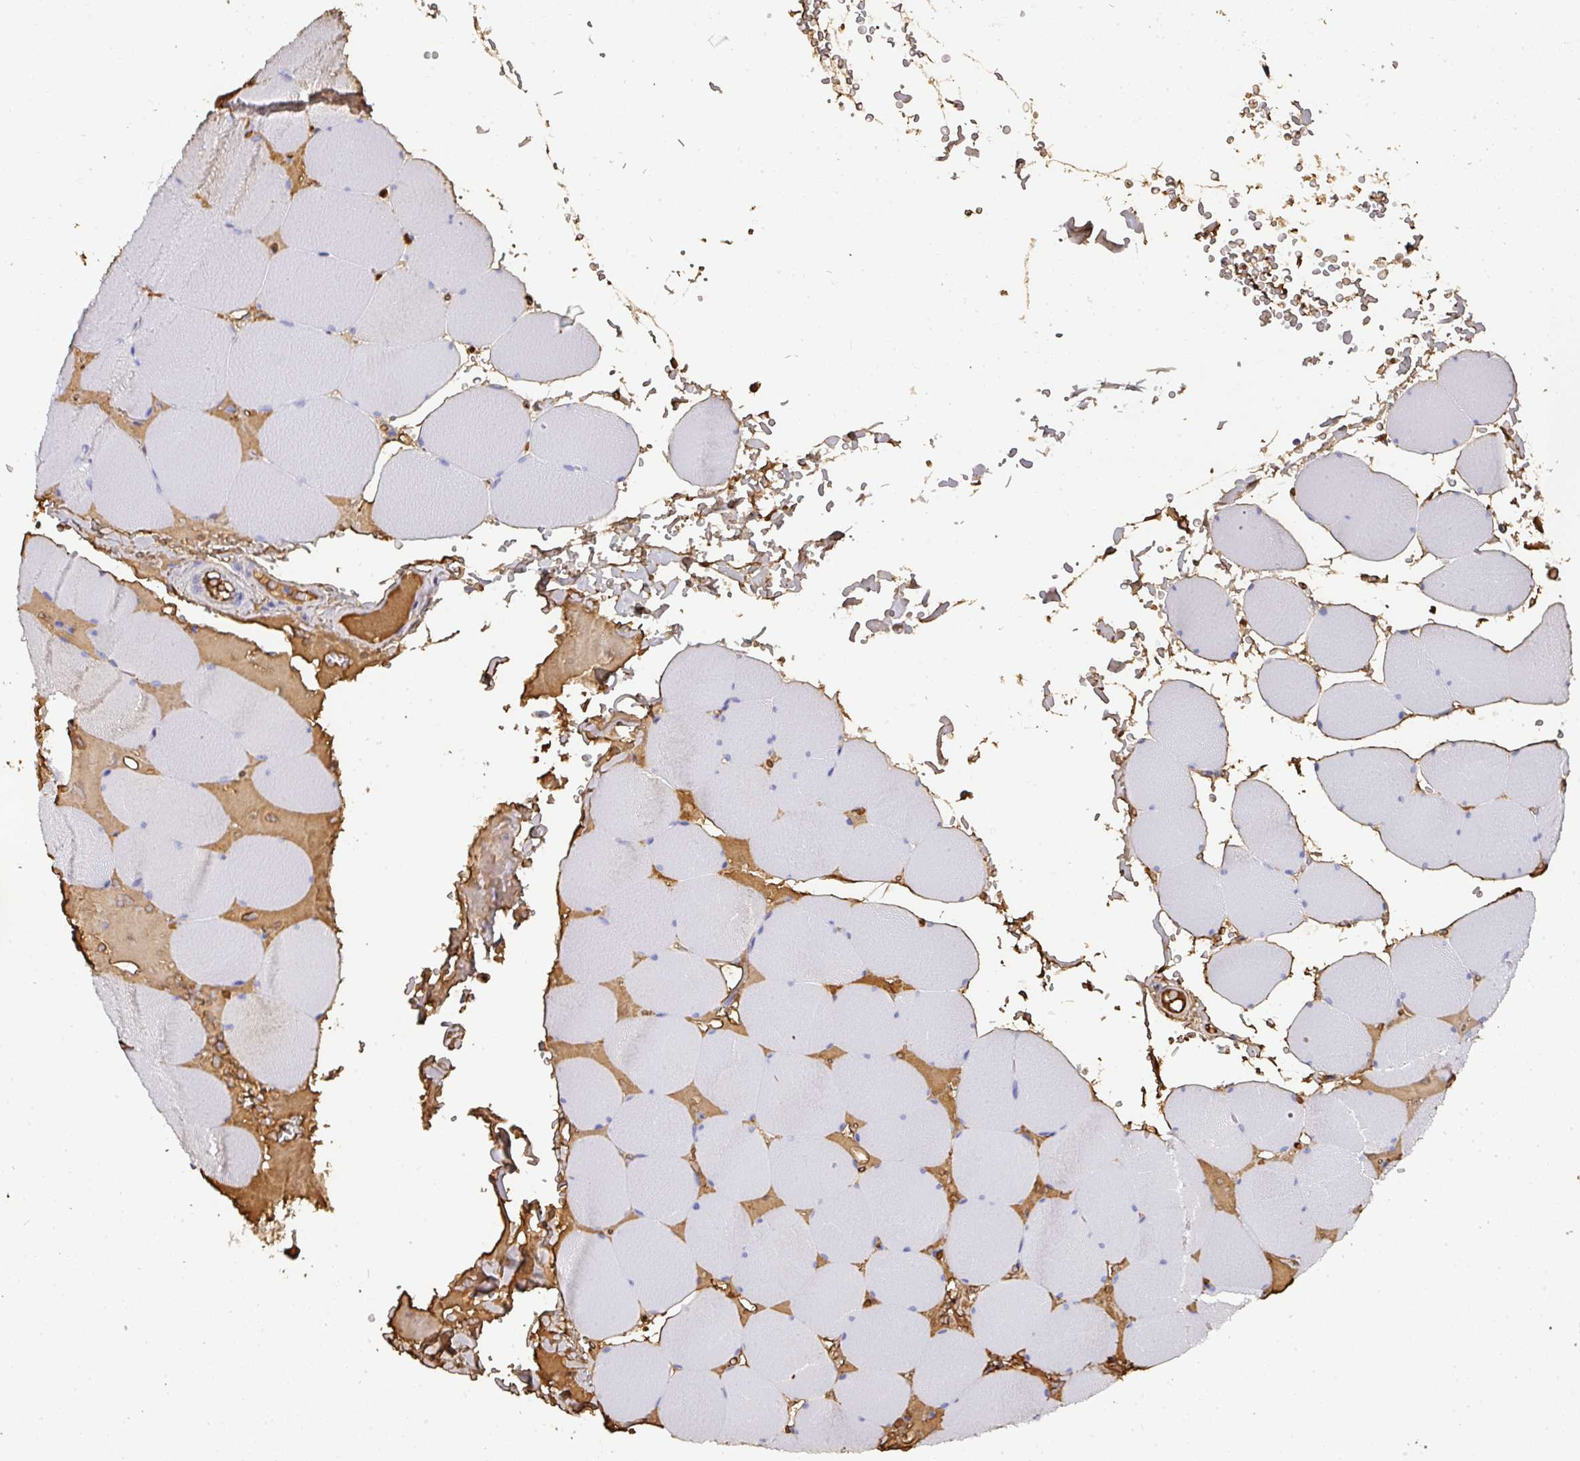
{"staining": {"intensity": "negative", "quantity": "none", "location": "none"}, "tissue": "skeletal muscle", "cell_type": "Myocytes", "image_type": "normal", "snomed": [{"axis": "morphology", "description": "Normal tissue, NOS"}, {"axis": "topography", "description": "Skeletal muscle"}, {"axis": "topography", "description": "Head-Neck"}], "caption": "Myocytes show no significant staining in benign skeletal muscle. The staining is performed using DAB brown chromogen with nuclei counter-stained in using hematoxylin.", "gene": "ALB", "patient": {"sex": "male", "age": 66}}